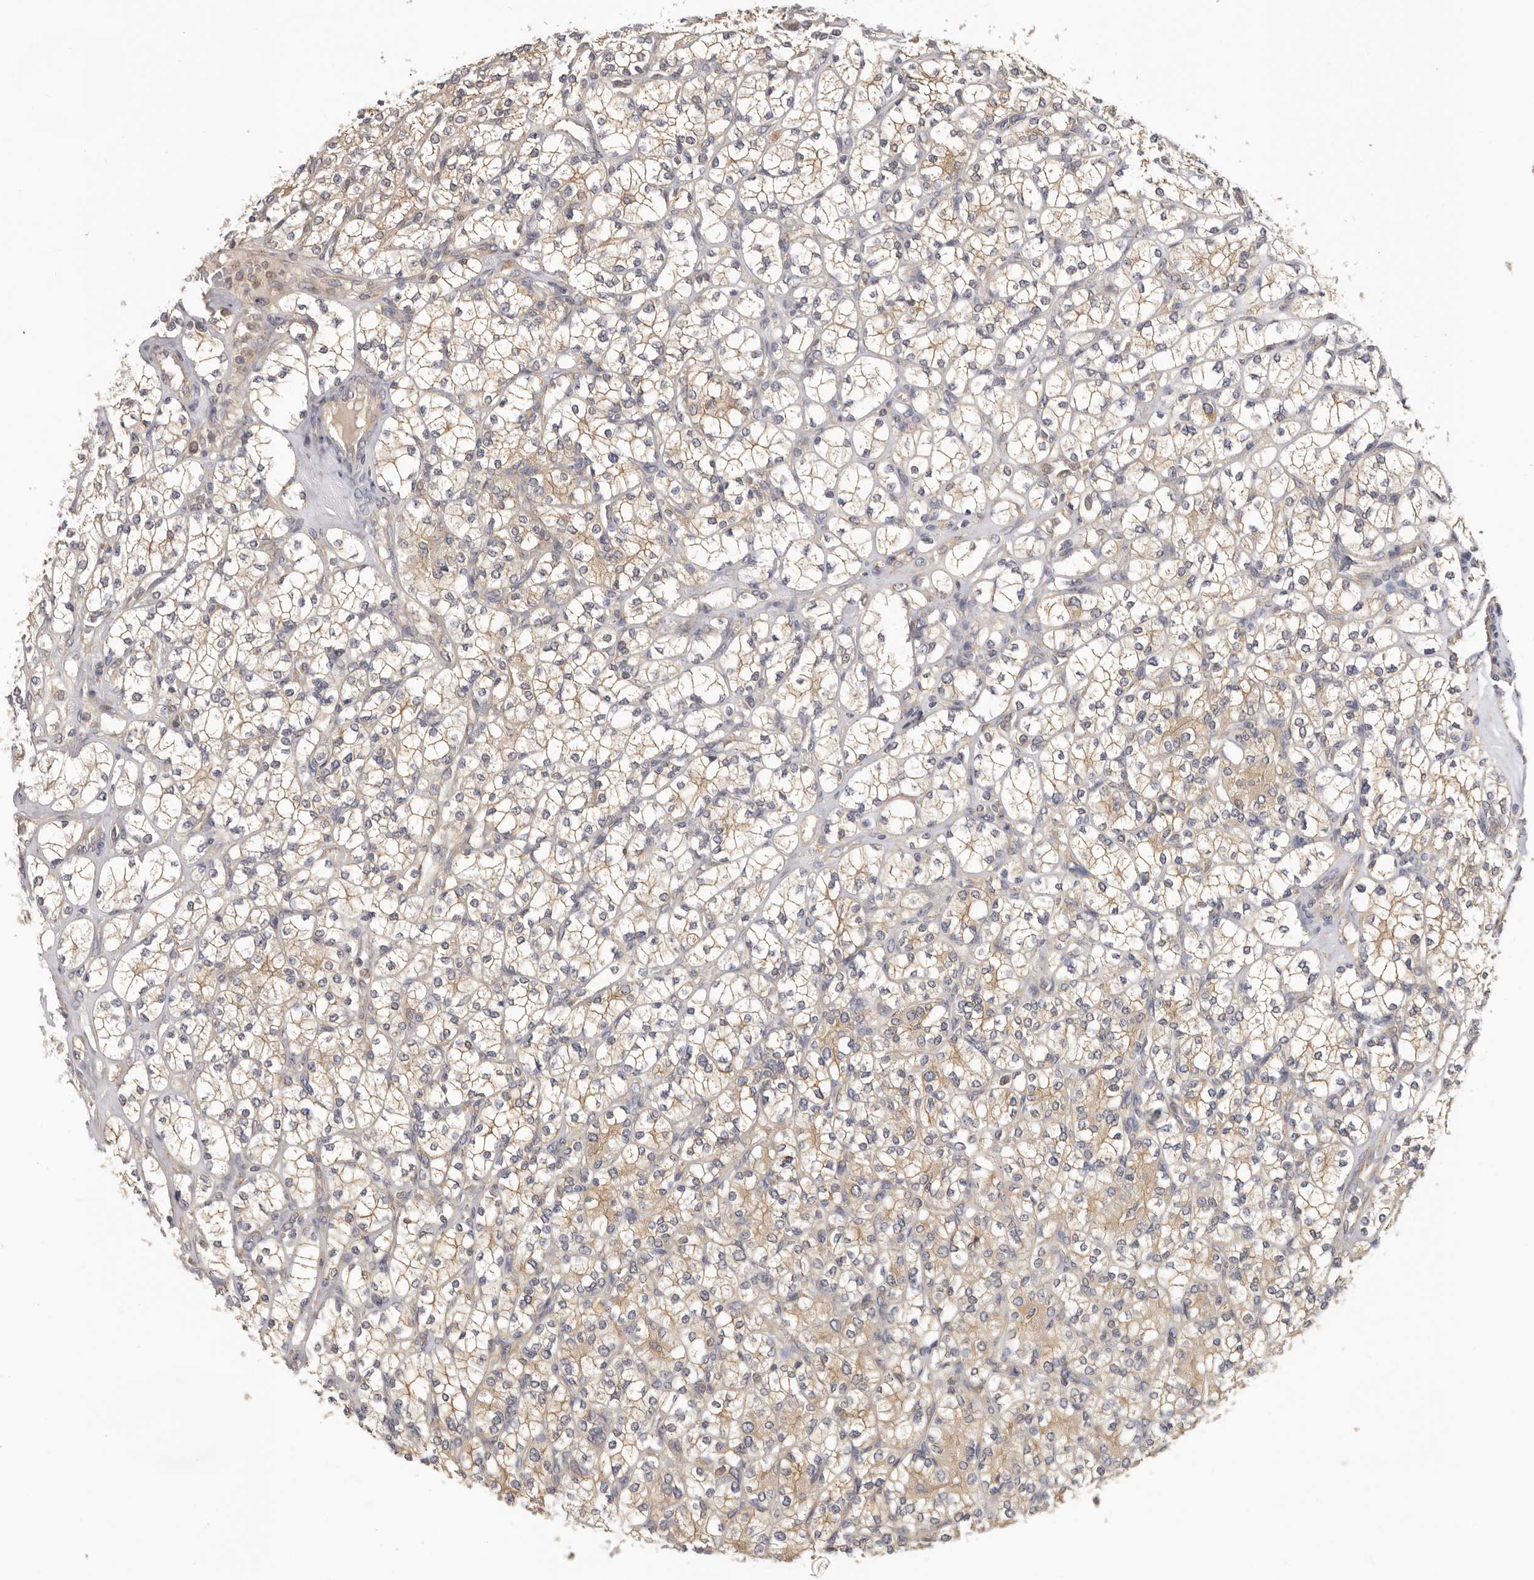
{"staining": {"intensity": "moderate", "quantity": ">75%", "location": "cytoplasmic/membranous"}, "tissue": "renal cancer", "cell_type": "Tumor cells", "image_type": "cancer", "snomed": [{"axis": "morphology", "description": "Adenocarcinoma, NOS"}, {"axis": "topography", "description": "Kidney"}], "caption": "Immunohistochemistry (IHC) histopathology image of renal cancer (adenocarcinoma) stained for a protein (brown), which shows medium levels of moderate cytoplasmic/membranous expression in approximately >75% of tumor cells.", "gene": "PPP1R42", "patient": {"sex": "male", "age": 77}}